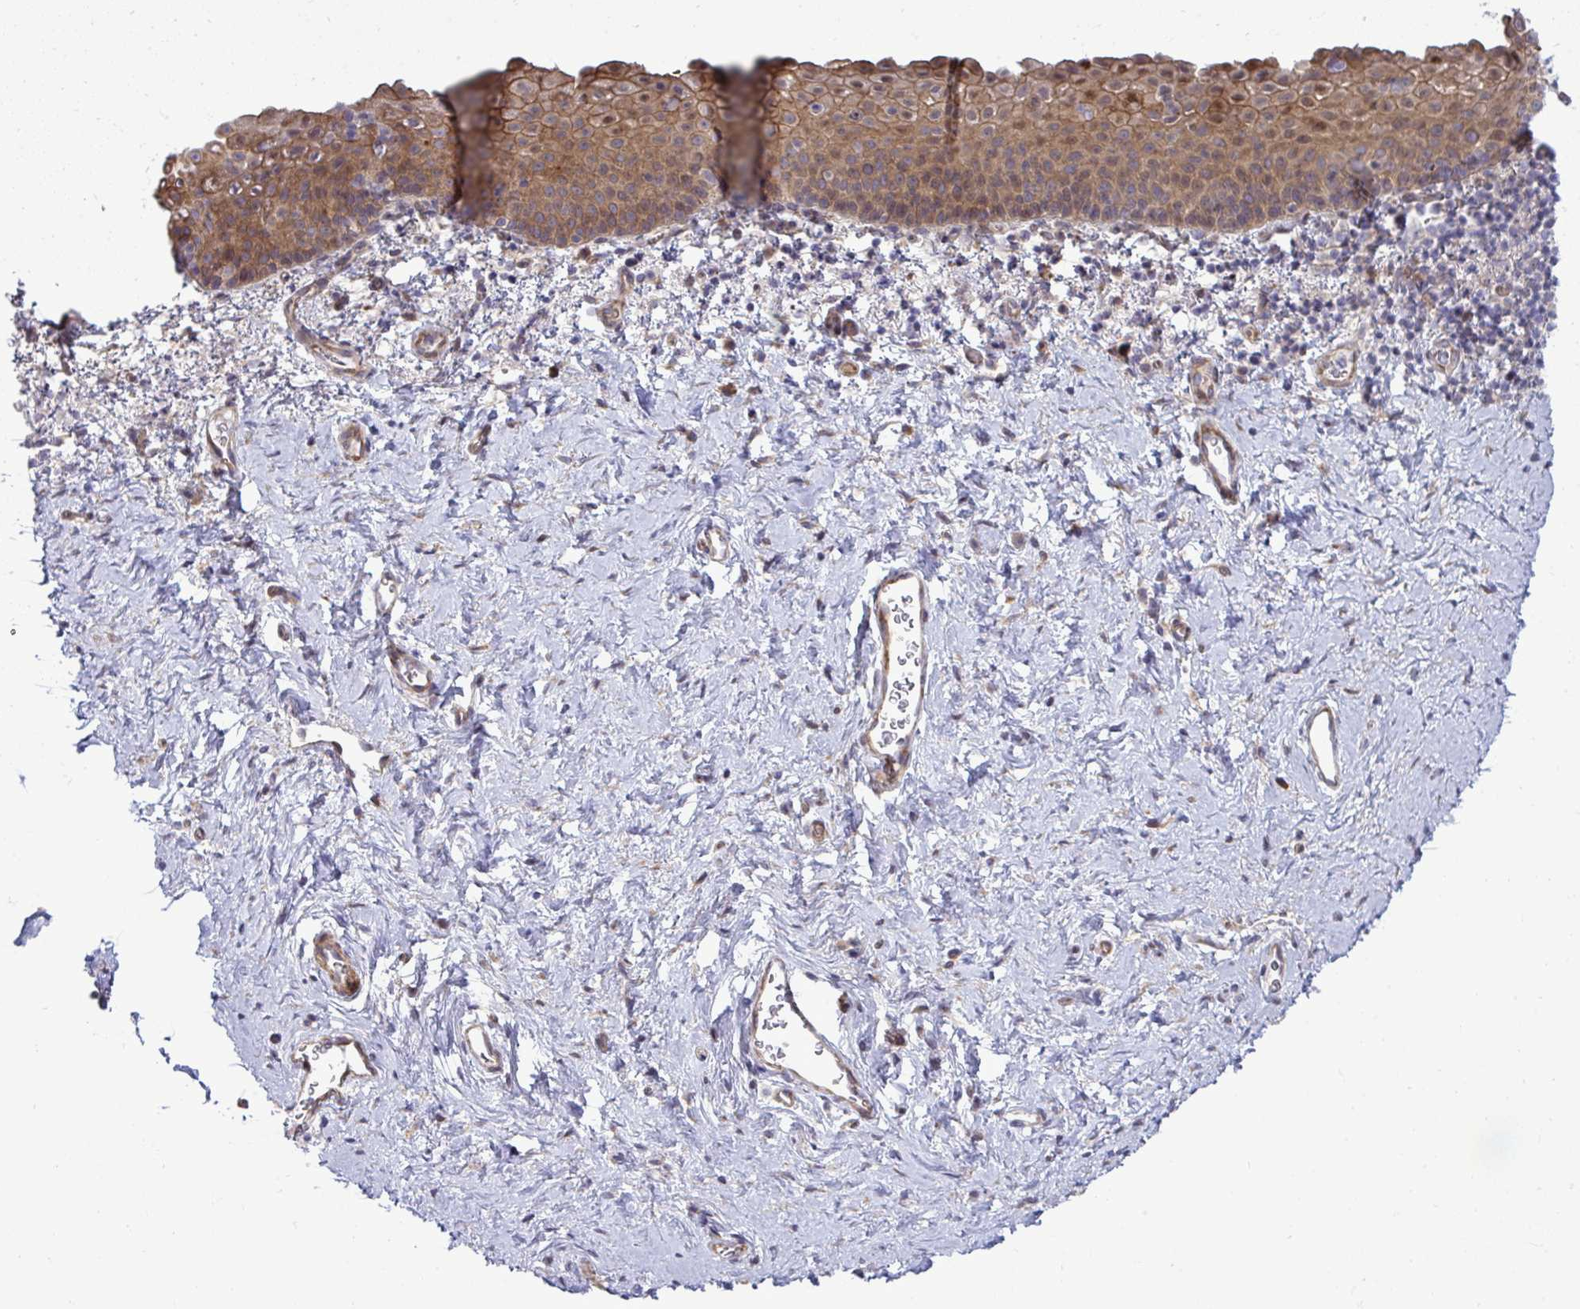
{"staining": {"intensity": "moderate", "quantity": ">75%", "location": "cytoplasmic/membranous"}, "tissue": "vagina", "cell_type": "Squamous epithelial cells", "image_type": "normal", "snomed": [{"axis": "morphology", "description": "Normal tissue, NOS"}, {"axis": "topography", "description": "Vagina"}], "caption": "An image of human vagina stained for a protein reveals moderate cytoplasmic/membranous brown staining in squamous epithelial cells. (brown staining indicates protein expression, while blue staining denotes nuclei).", "gene": "ZSCAN9", "patient": {"sex": "female", "age": 61}}